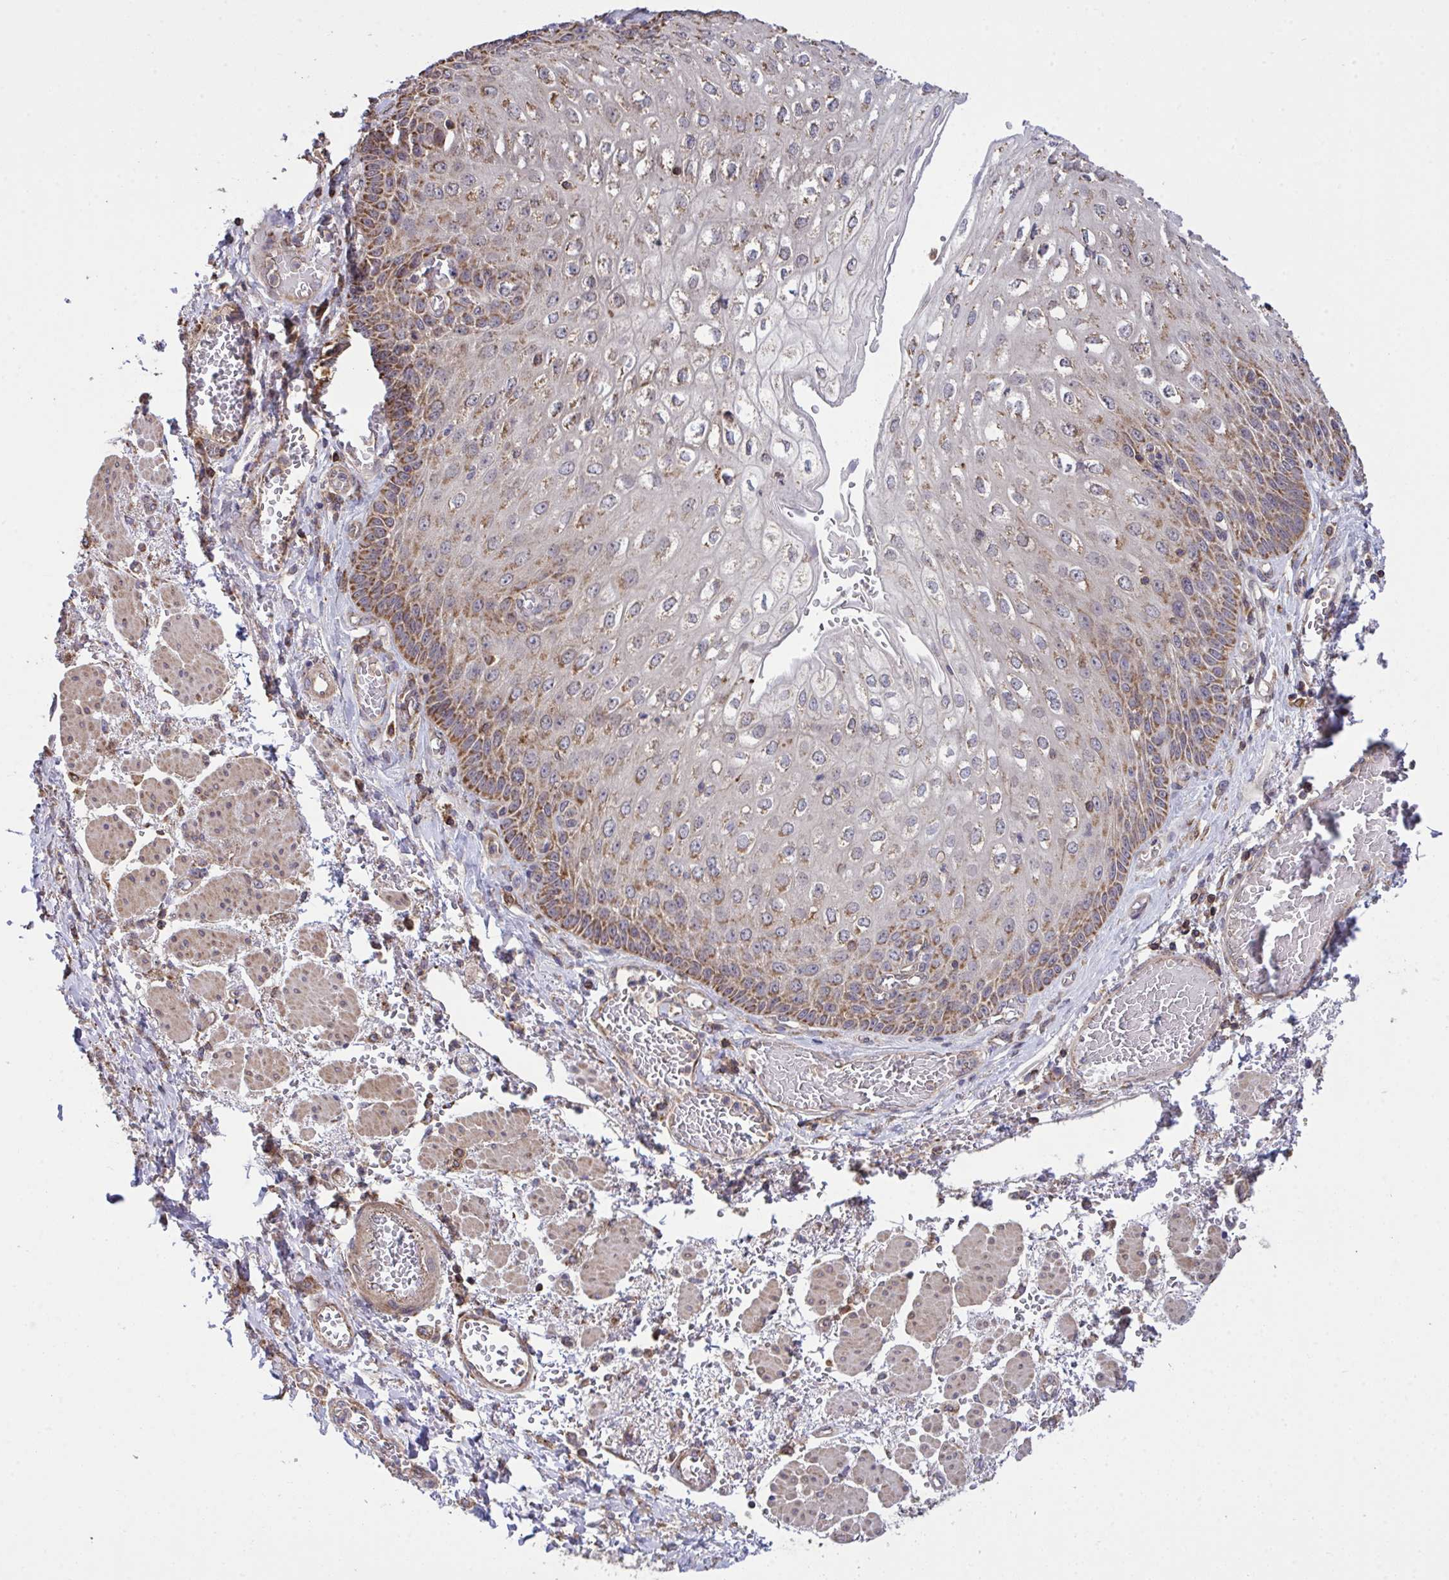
{"staining": {"intensity": "moderate", "quantity": "25%-75%", "location": "cytoplasmic/membranous"}, "tissue": "esophagus", "cell_type": "Squamous epithelial cells", "image_type": "normal", "snomed": [{"axis": "morphology", "description": "Normal tissue, NOS"}, {"axis": "morphology", "description": "Adenocarcinoma, NOS"}, {"axis": "topography", "description": "Esophagus"}], "caption": "IHC (DAB) staining of normal esophagus demonstrates moderate cytoplasmic/membranous protein staining in approximately 25%-75% of squamous epithelial cells. (brown staining indicates protein expression, while blue staining denotes nuclei).", "gene": "PPM1H", "patient": {"sex": "male", "age": 81}}